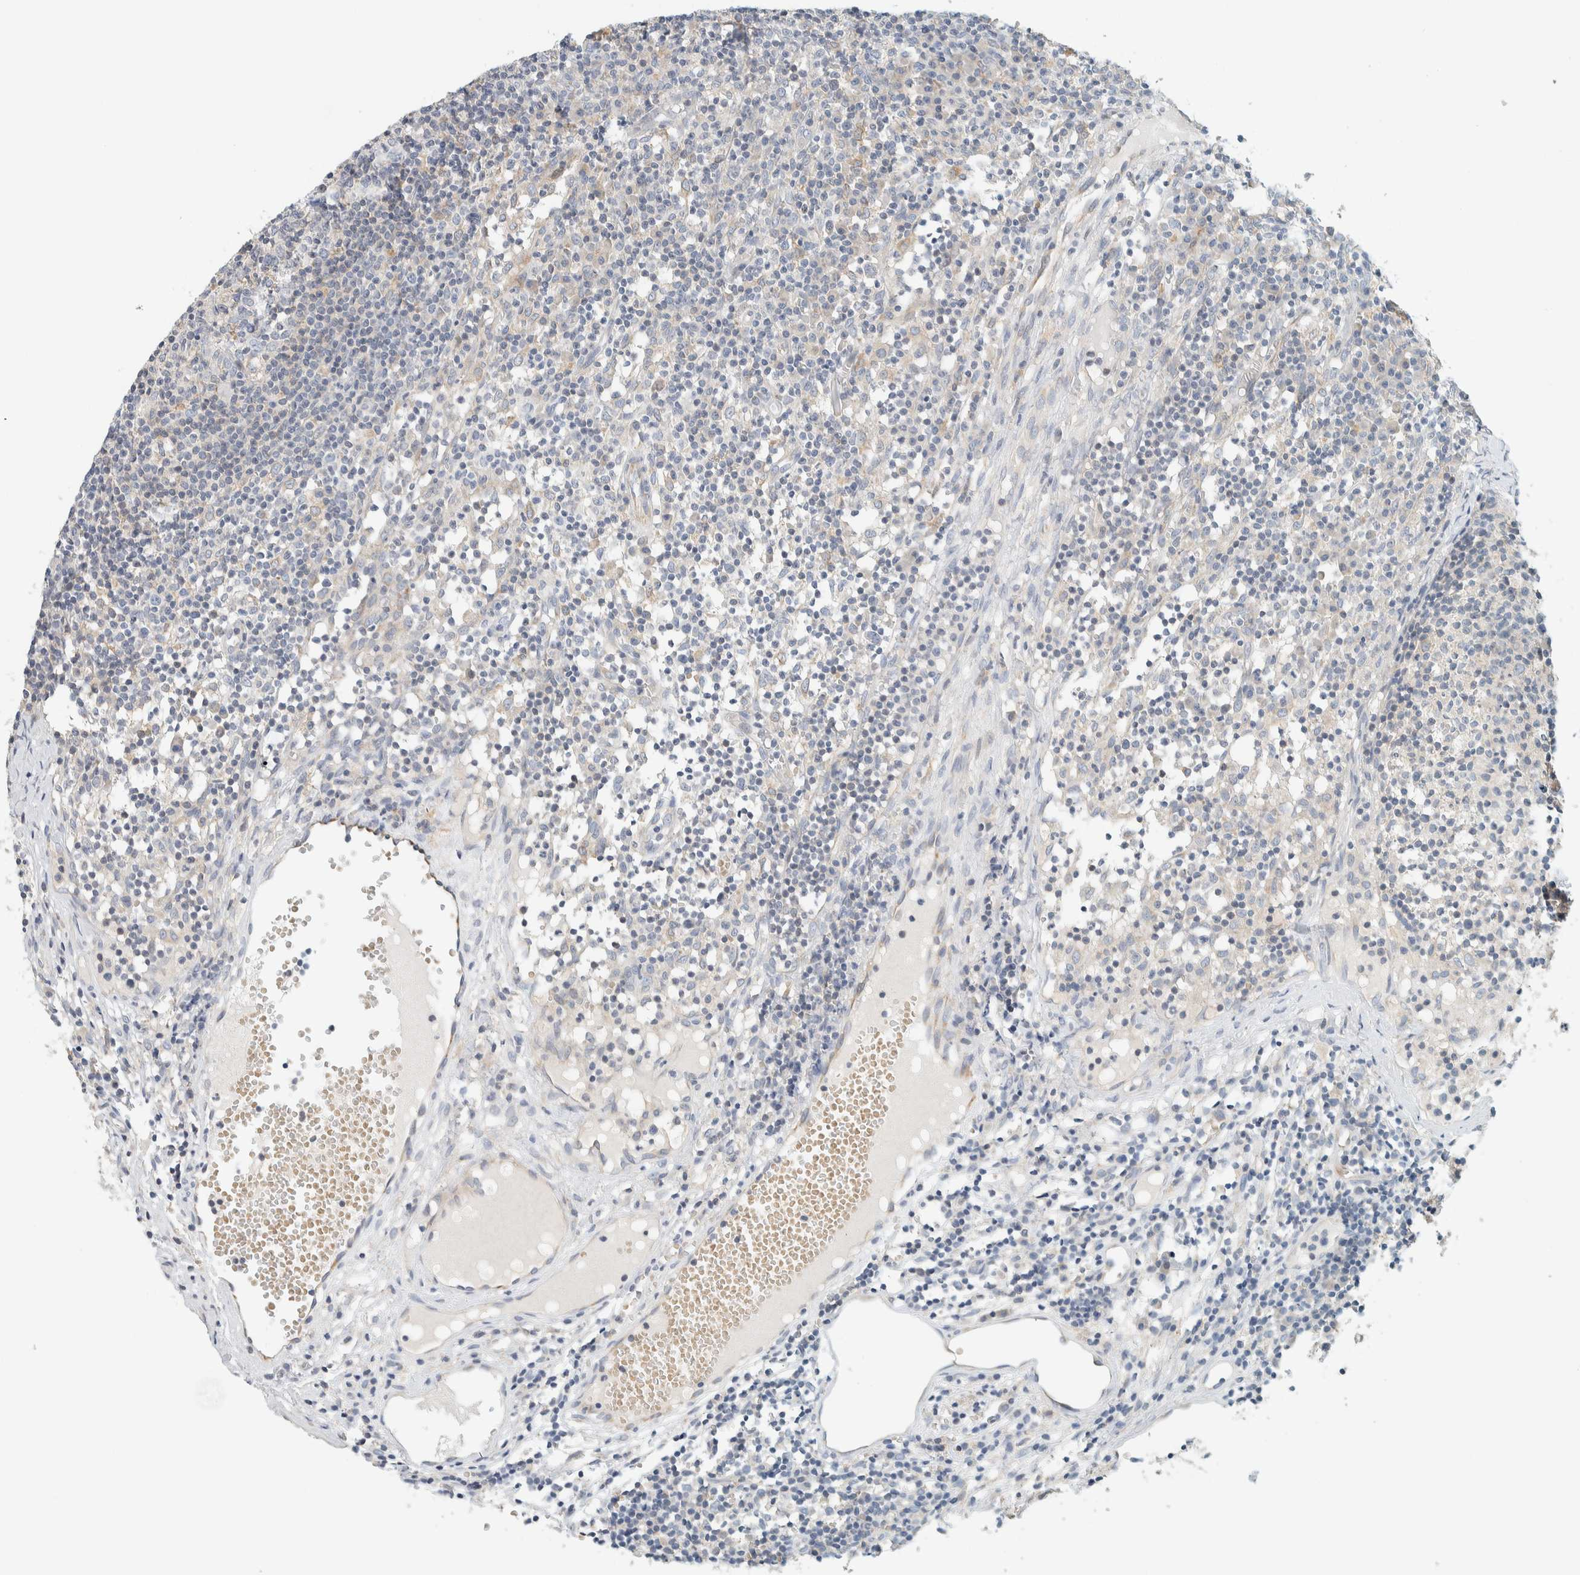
{"staining": {"intensity": "negative", "quantity": "none", "location": "none"}, "tissue": "lymph node", "cell_type": "Germinal center cells", "image_type": "normal", "snomed": [{"axis": "morphology", "description": "Normal tissue, NOS"}, {"axis": "morphology", "description": "Inflammation, NOS"}, {"axis": "topography", "description": "Lymph node"}], "caption": "Germinal center cells are negative for protein expression in unremarkable human lymph node. (IHC, brightfield microscopy, high magnification).", "gene": "SUMF2", "patient": {"sex": "male", "age": 55}}